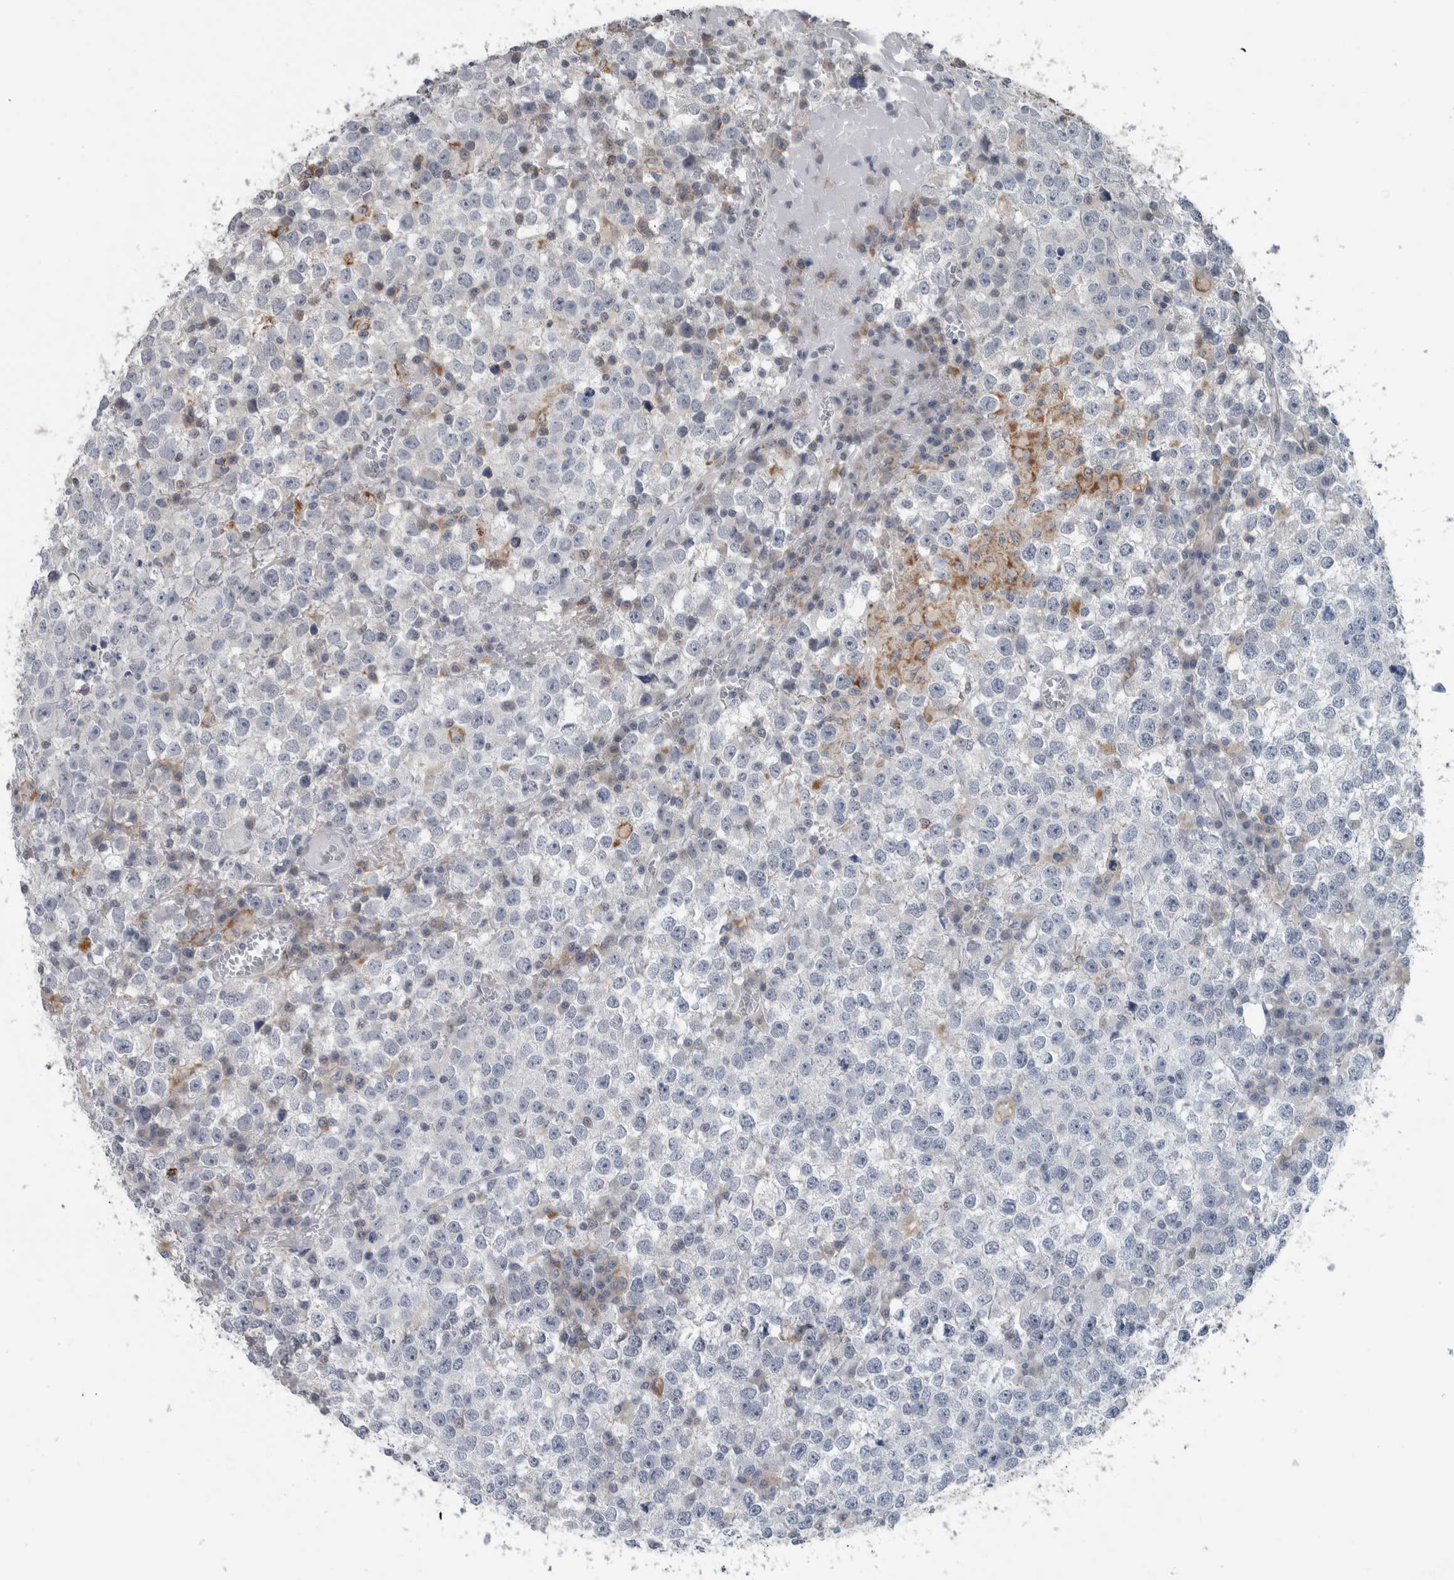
{"staining": {"intensity": "negative", "quantity": "none", "location": "none"}, "tissue": "testis cancer", "cell_type": "Tumor cells", "image_type": "cancer", "snomed": [{"axis": "morphology", "description": "Seminoma, NOS"}, {"axis": "topography", "description": "Testis"}], "caption": "High magnification brightfield microscopy of seminoma (testis) stained with DAB (3,3'-diaminobenzidine) (brown) and counterstained with hematoxylin (blue): tumor cells show no significant positivity. (DAB (3,3'-diaminobenzidine) immunohistochemistry (IHC) visualized using brightfield microscopy, high magnification).", "gene": "ACSF2", "patient": {"sex": "male", "age": 65}}